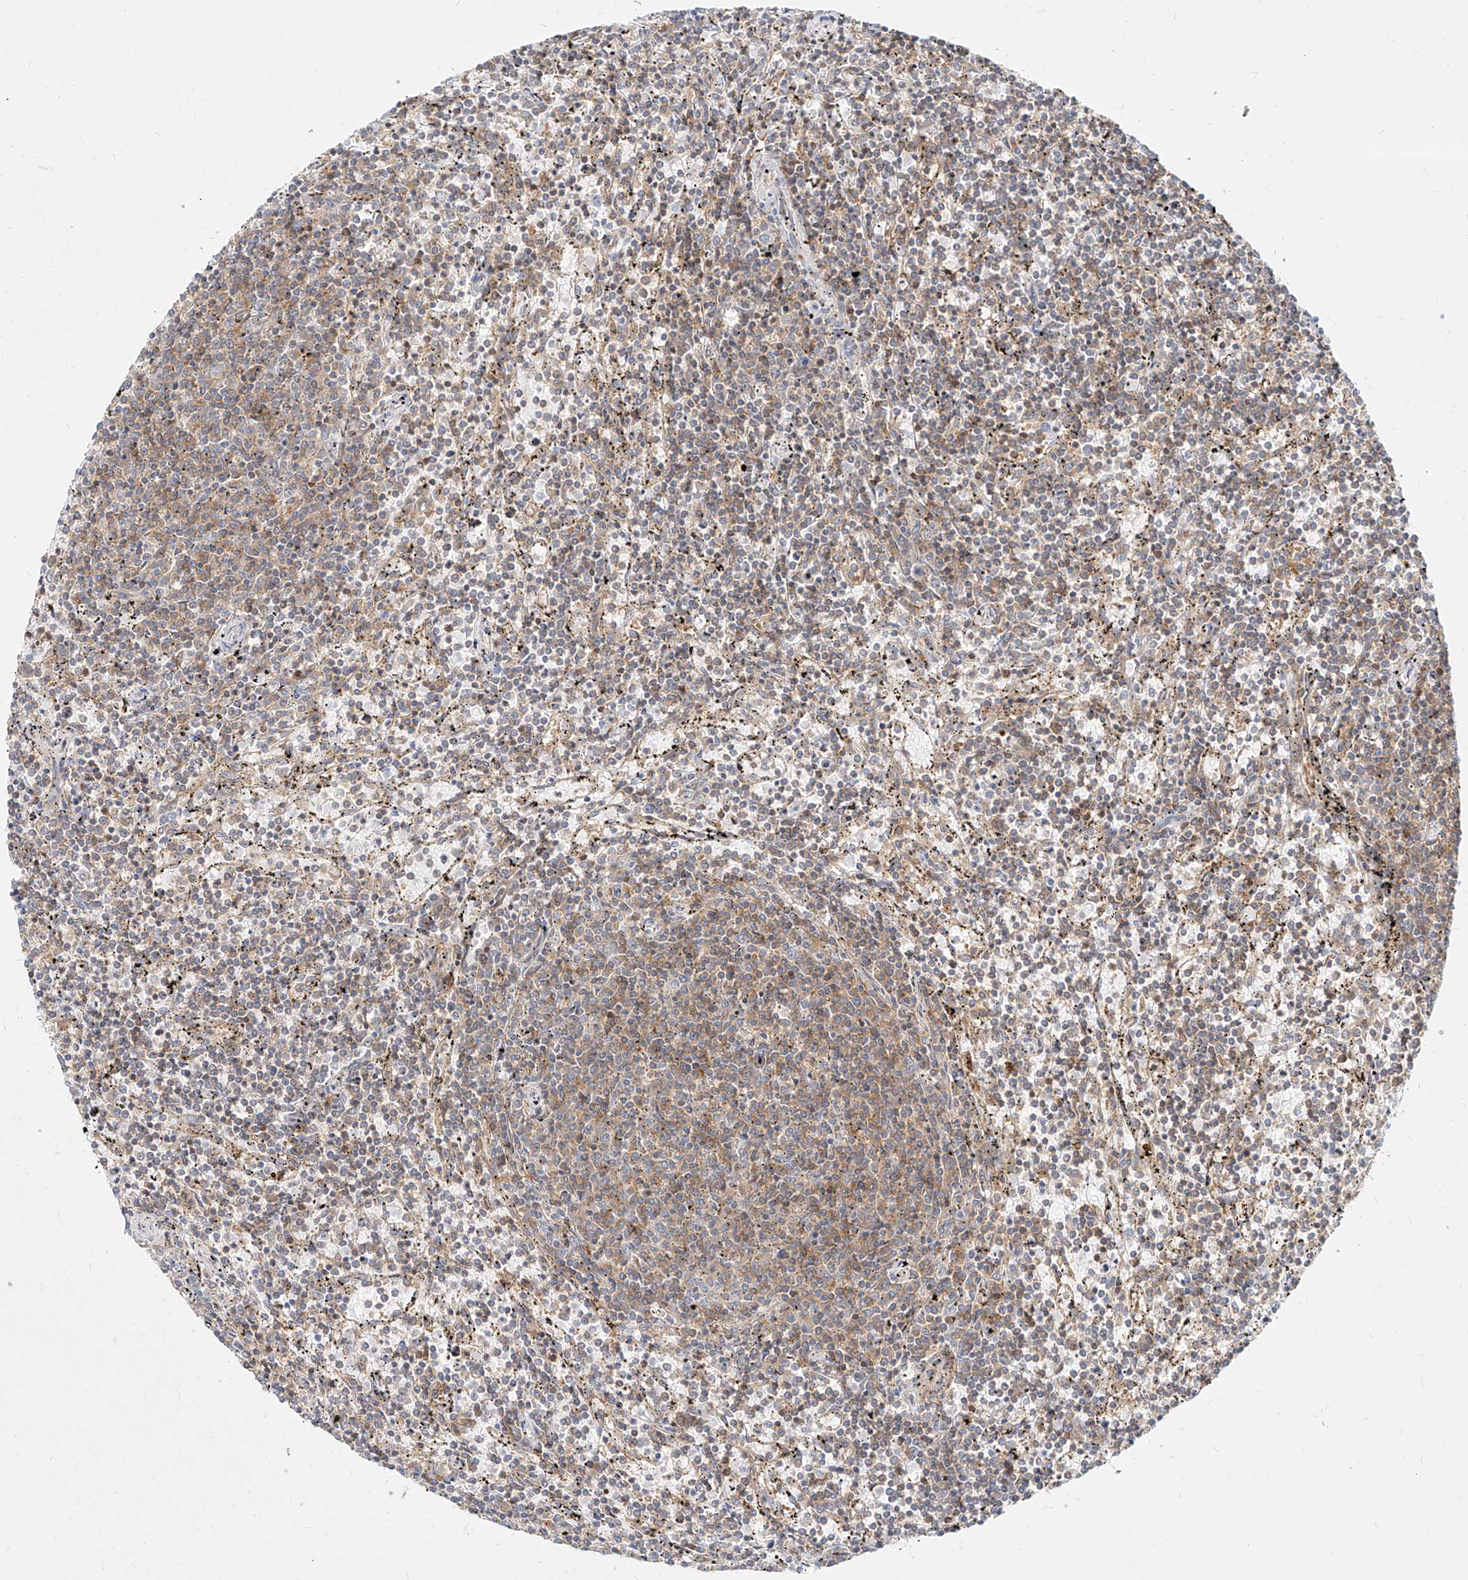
{"staining": {"intensity": "weak", "quantity": "25%-75%", "location": "cytoplasmic/membranous"}, "tissue": "lymphoma", "cell_type": "Tumor cells", "image_type": "cancer", "snomed": [{"axis": "morphology", "description": "Malignant lymphoma, non-Hodgkin's type, Low grade"}, {"axis": "topography", "description": "Spleen"}], "caption": "IHC micrograph of neoplastic tissue: human malignant lymphoma, non-Hodgkin's type (low-grade) stained using IHC reveals low levels of weak protein expression localized specifically in the cytoplasmic/membranous of tumor cells, appearing as a cytoplasmic/membranous brown color.", "gene": "SLC2A12", "patient": {"sex": "female", "age": 50}}